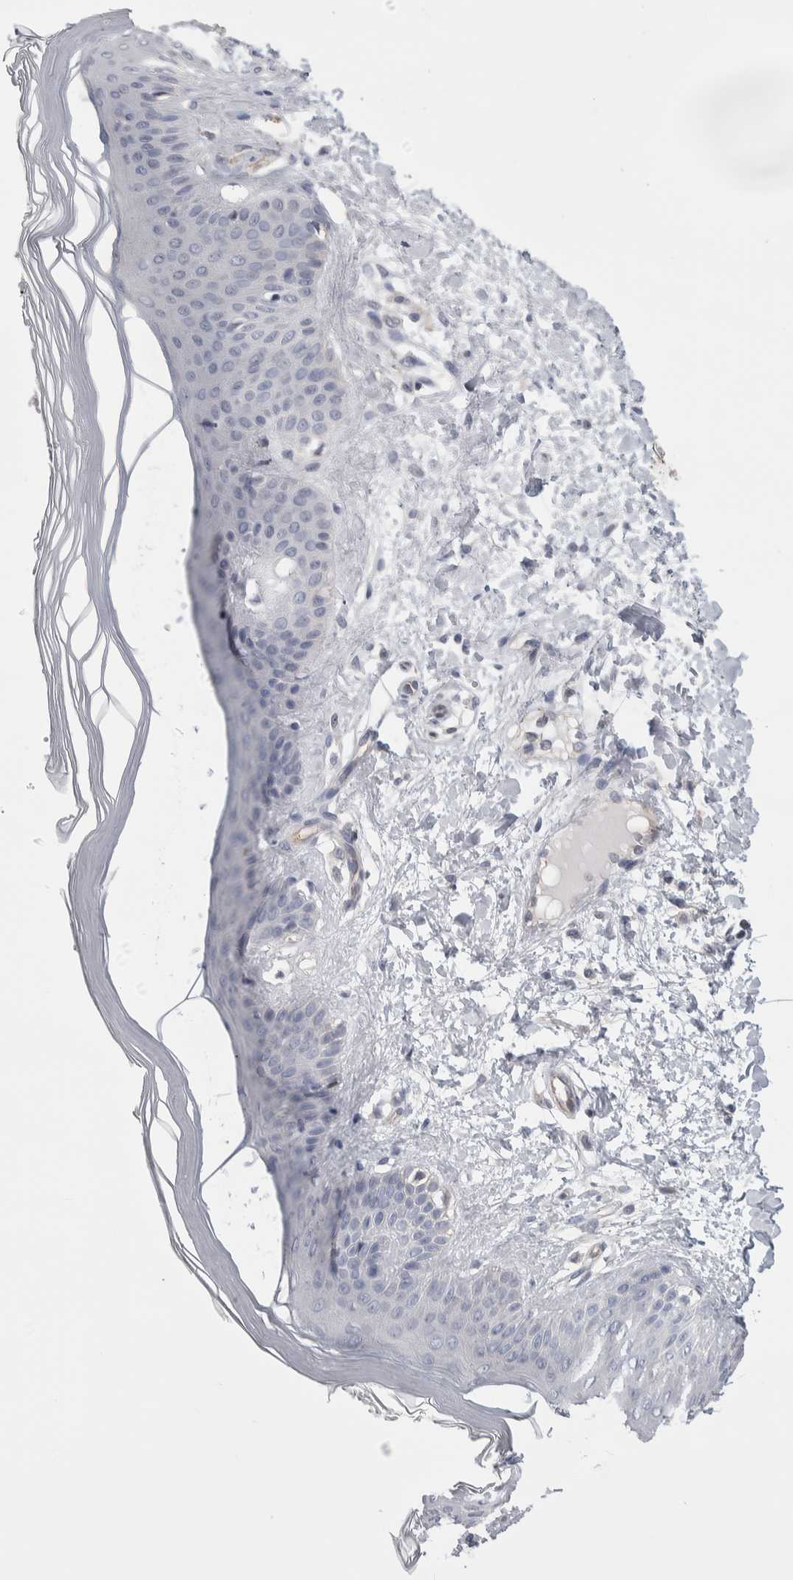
{"staining": {"intensity": "negative", "quantity": "none", "location": "none"}, "tissue": "skin", "cell_type": "Fibroblasts", "image_type": "normal", "snomed": [{"axis": "morphology", "description": "Normal tissue, NOS"}, {"axis": "morphology", "description": "Malignant melanoma, Metastatic site"}, {"axis": "topography", "description": "Skin"}], "caption": "A high-resolution photomicrograph shows immunohistochemistry (IHC) staining of benign skin, which shows no significant expression in fibroblasts.", "gene": "ZBTB49", "patient": {"sex": "male", "age": 41}}